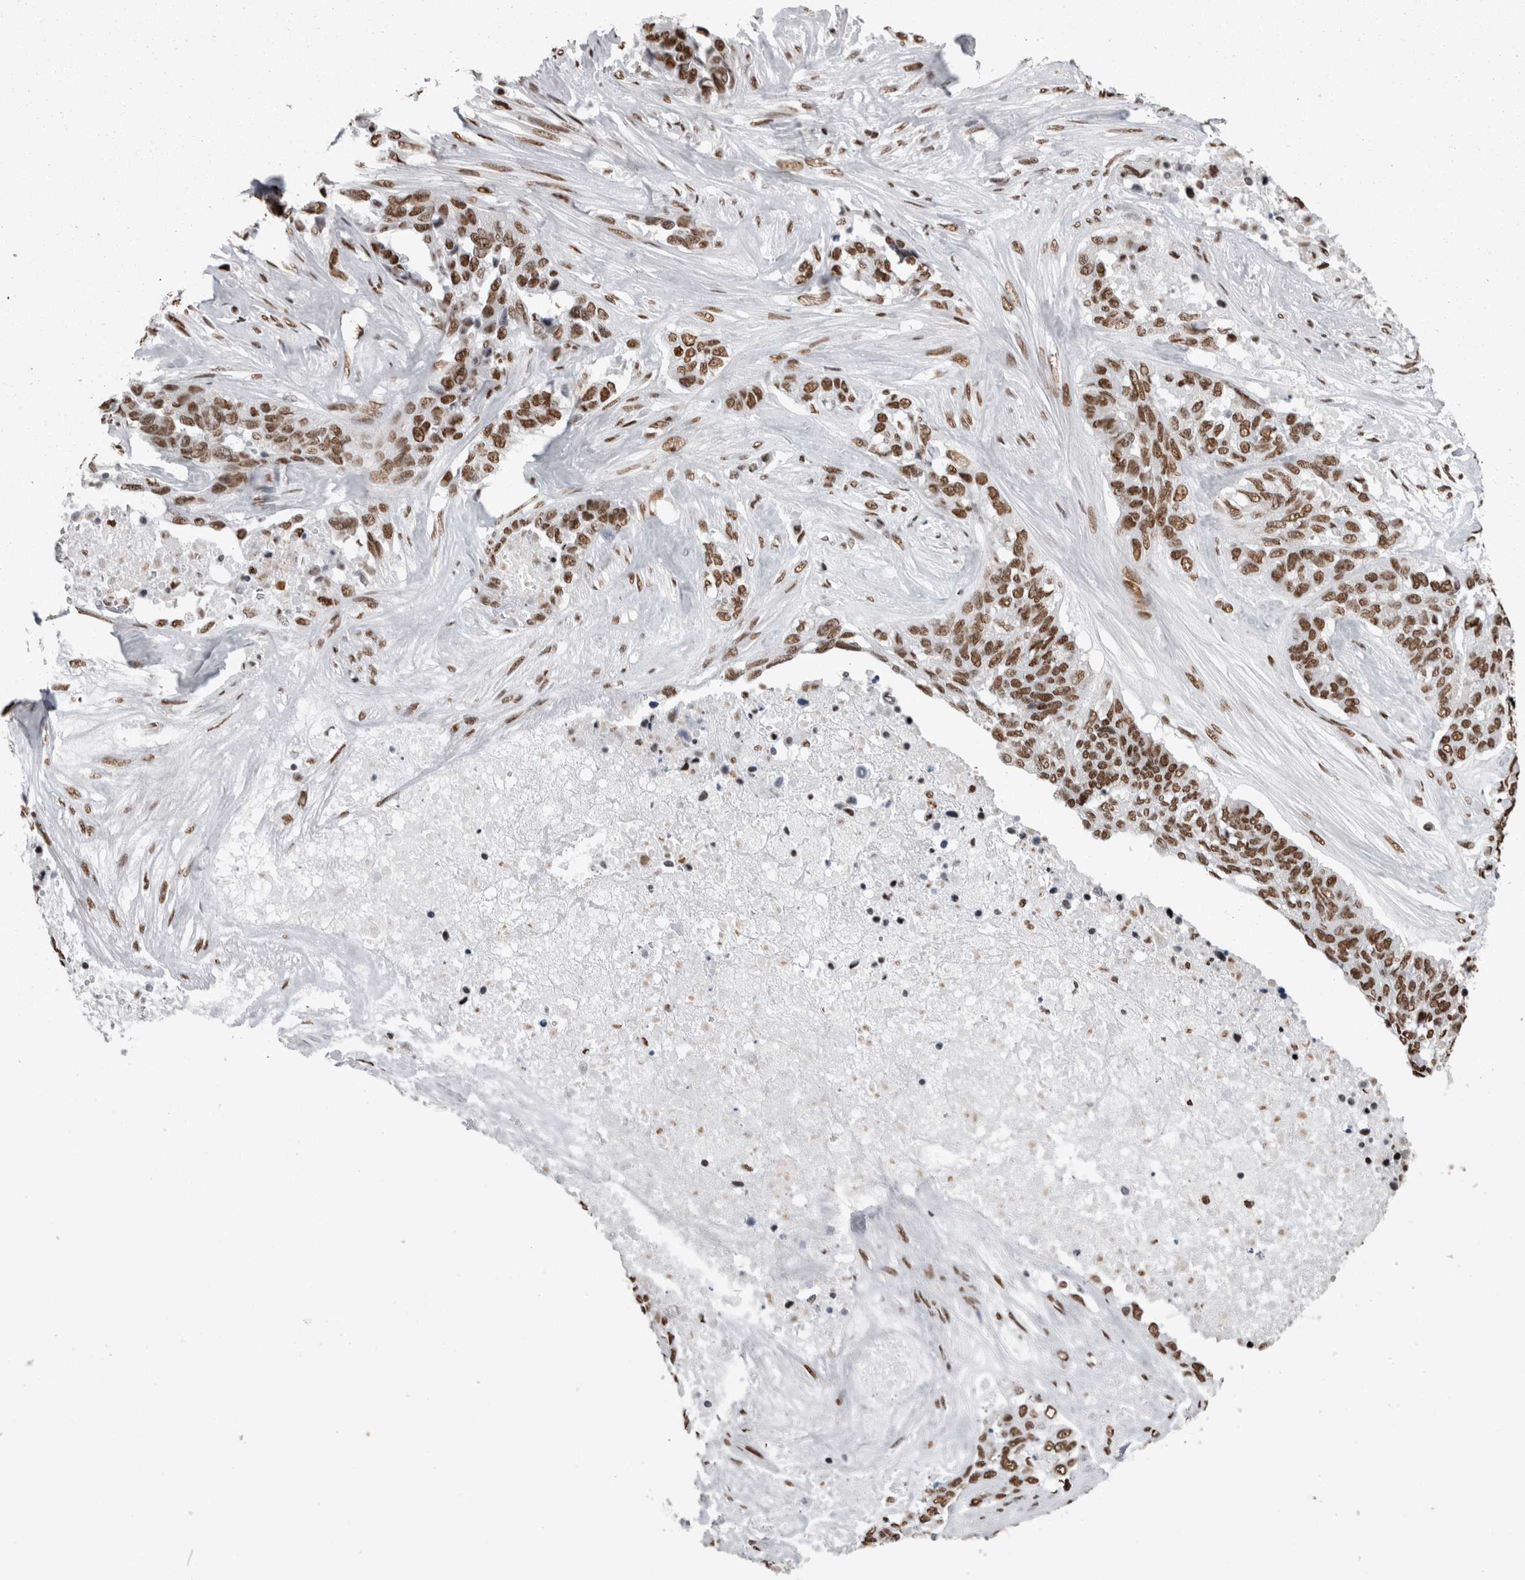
{"staining": {"intensity": "moderate", "quantity": ">75%", "location": "nuclear"}, "tissue": "ovarian cancer", "cell_type": "Tumor cells", "image_type": "cancer", "snomed": [{"axis": "morphology", "description": "Cystadenocarcinoma, serous, NOS"}, {"axis": "topography", "description": "Ovary"}], "caption": "The immunohistochemical stain shows moderate nuclear expression in tumor cells of serous cystadenocarcinoma (ovarian) tissue.", "gene": "HNRNPM", "patient": {"sex": "female", "age": 44}}